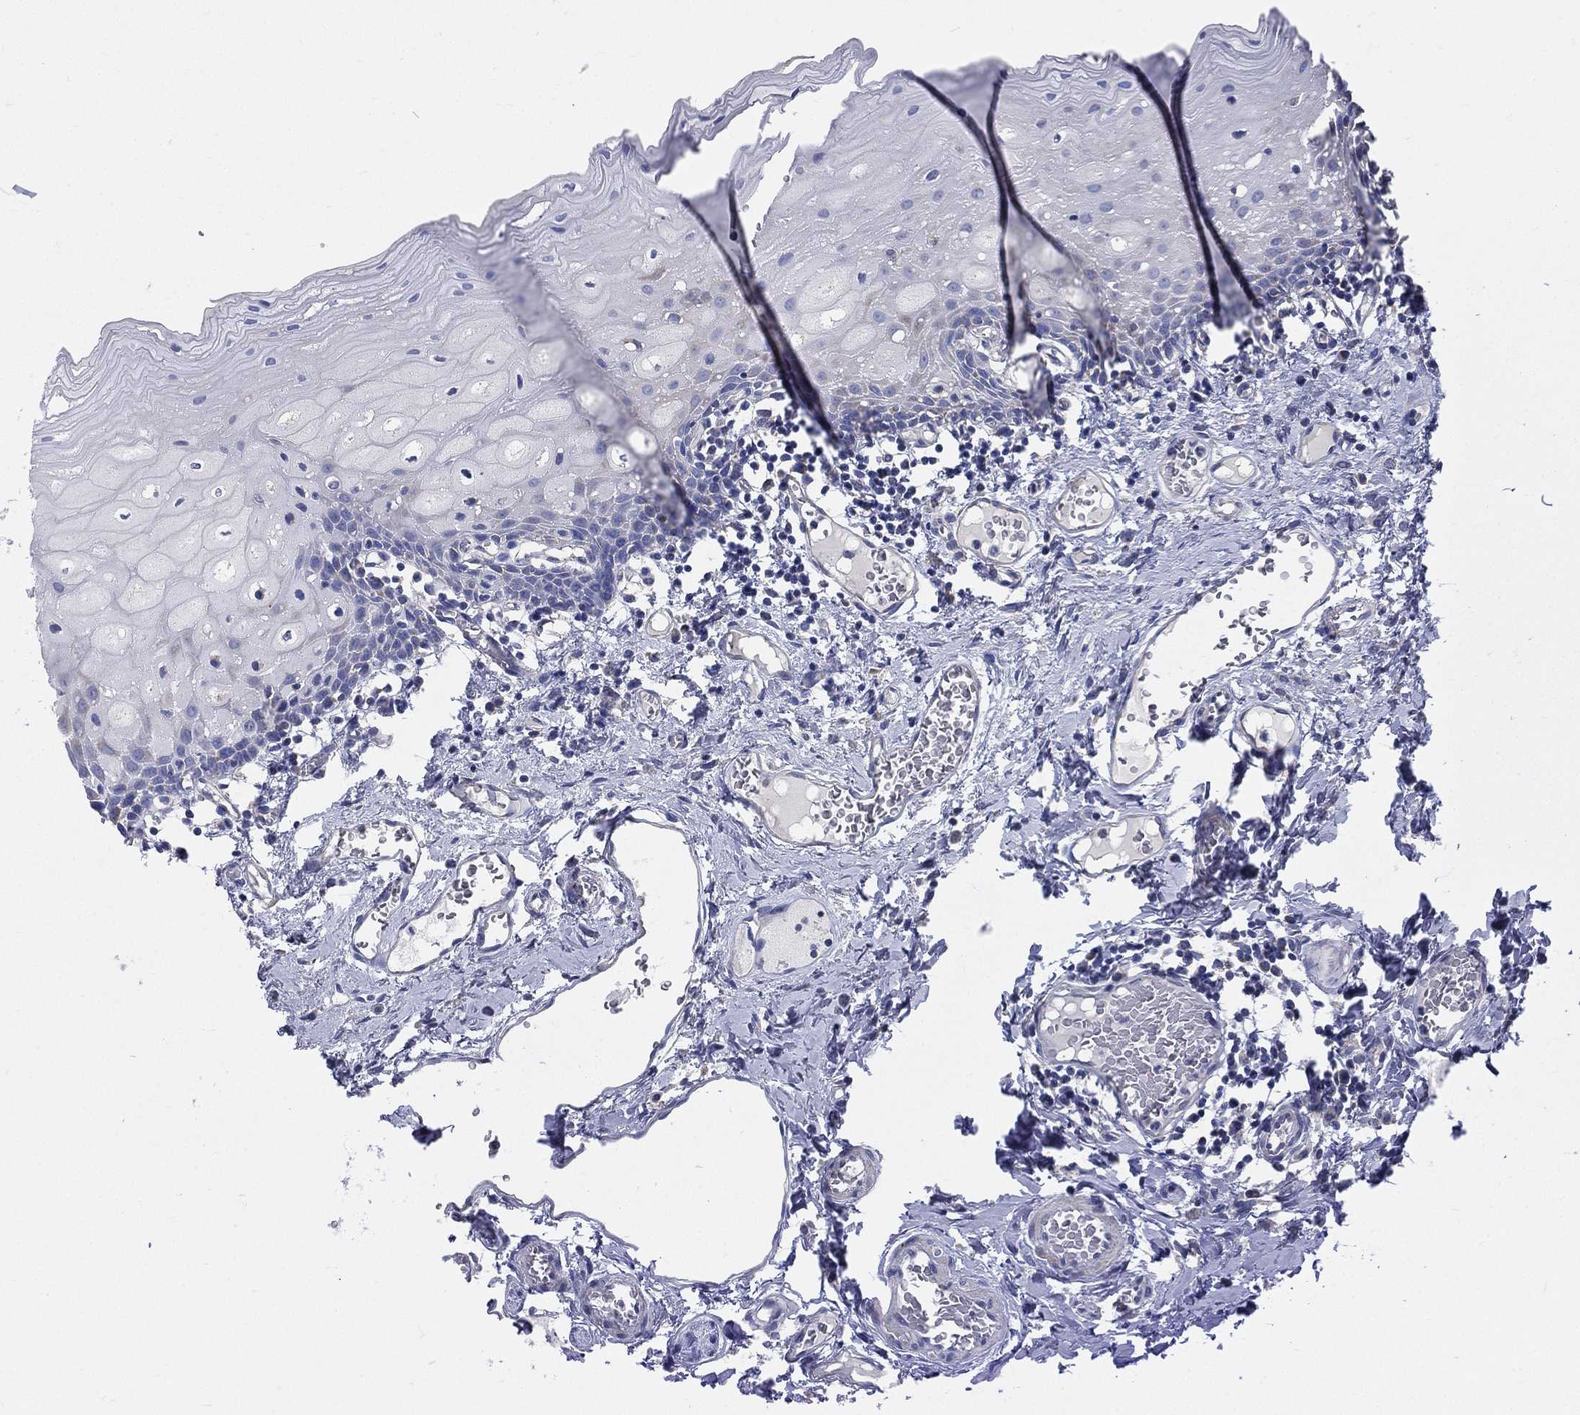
{"staining": {"intensity": "negative", "quantity": "none", "location": "none"}, "tissue": "oral mucosa", "cell_type": "Squamous epithelial cells", "image_type": "normal", "snomed": [{"axis": "morphology", "description": "Normal tissue, NOS"}, {"axis": "morphology", "description": "Squamous cell carcinoma, NOS"}, {"axis": "topography", "description": "Oral tissue"}, {"axis": "topography", "description": "Head-Neck"}], "caption": "DAB immunohistochemical staining of unremarkable human oral mucosa demonstrates no significant positivity in squamous epithelial cells.", "gene": "PWWP3A", "patient": {"sex": "female", "age": 70}}